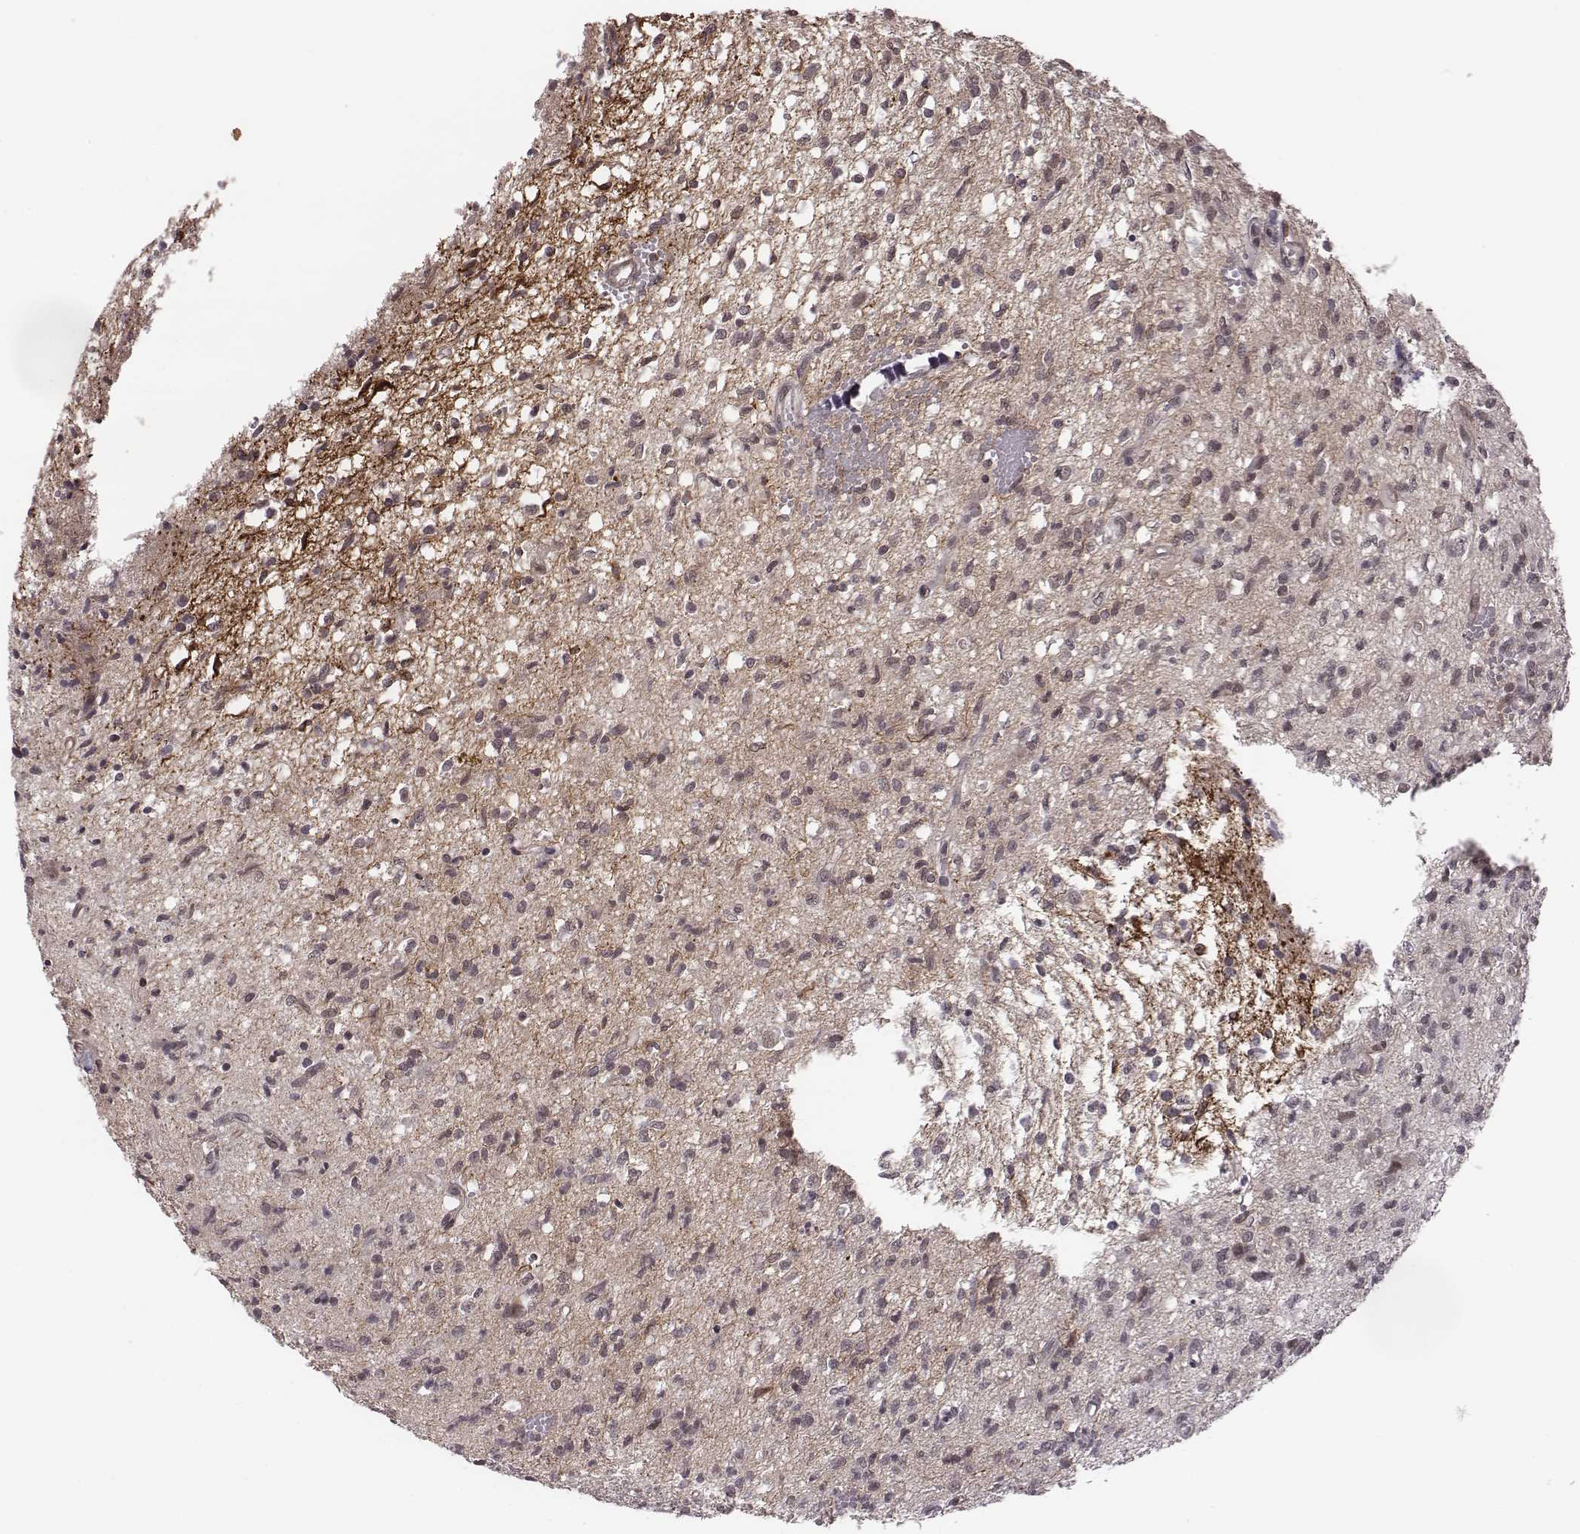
{"staining": {"intensity": "negative", "quantity": "none", "location": "none"}, "tissue": "glioma", "cell_type": "Tumor cells", "image_type": "cancer", "snomed": [{"axis": "morphology", "description": "Glioma, malignant, Low grade"}, {"axis": "topography", "description": "Brain"}], "caption": "Human glioma stained for a protein using immunohistochemistry reveals no expression in tumor cells.", "gene": "RPL3", "patient": {"sex": "male", "age": 64}}